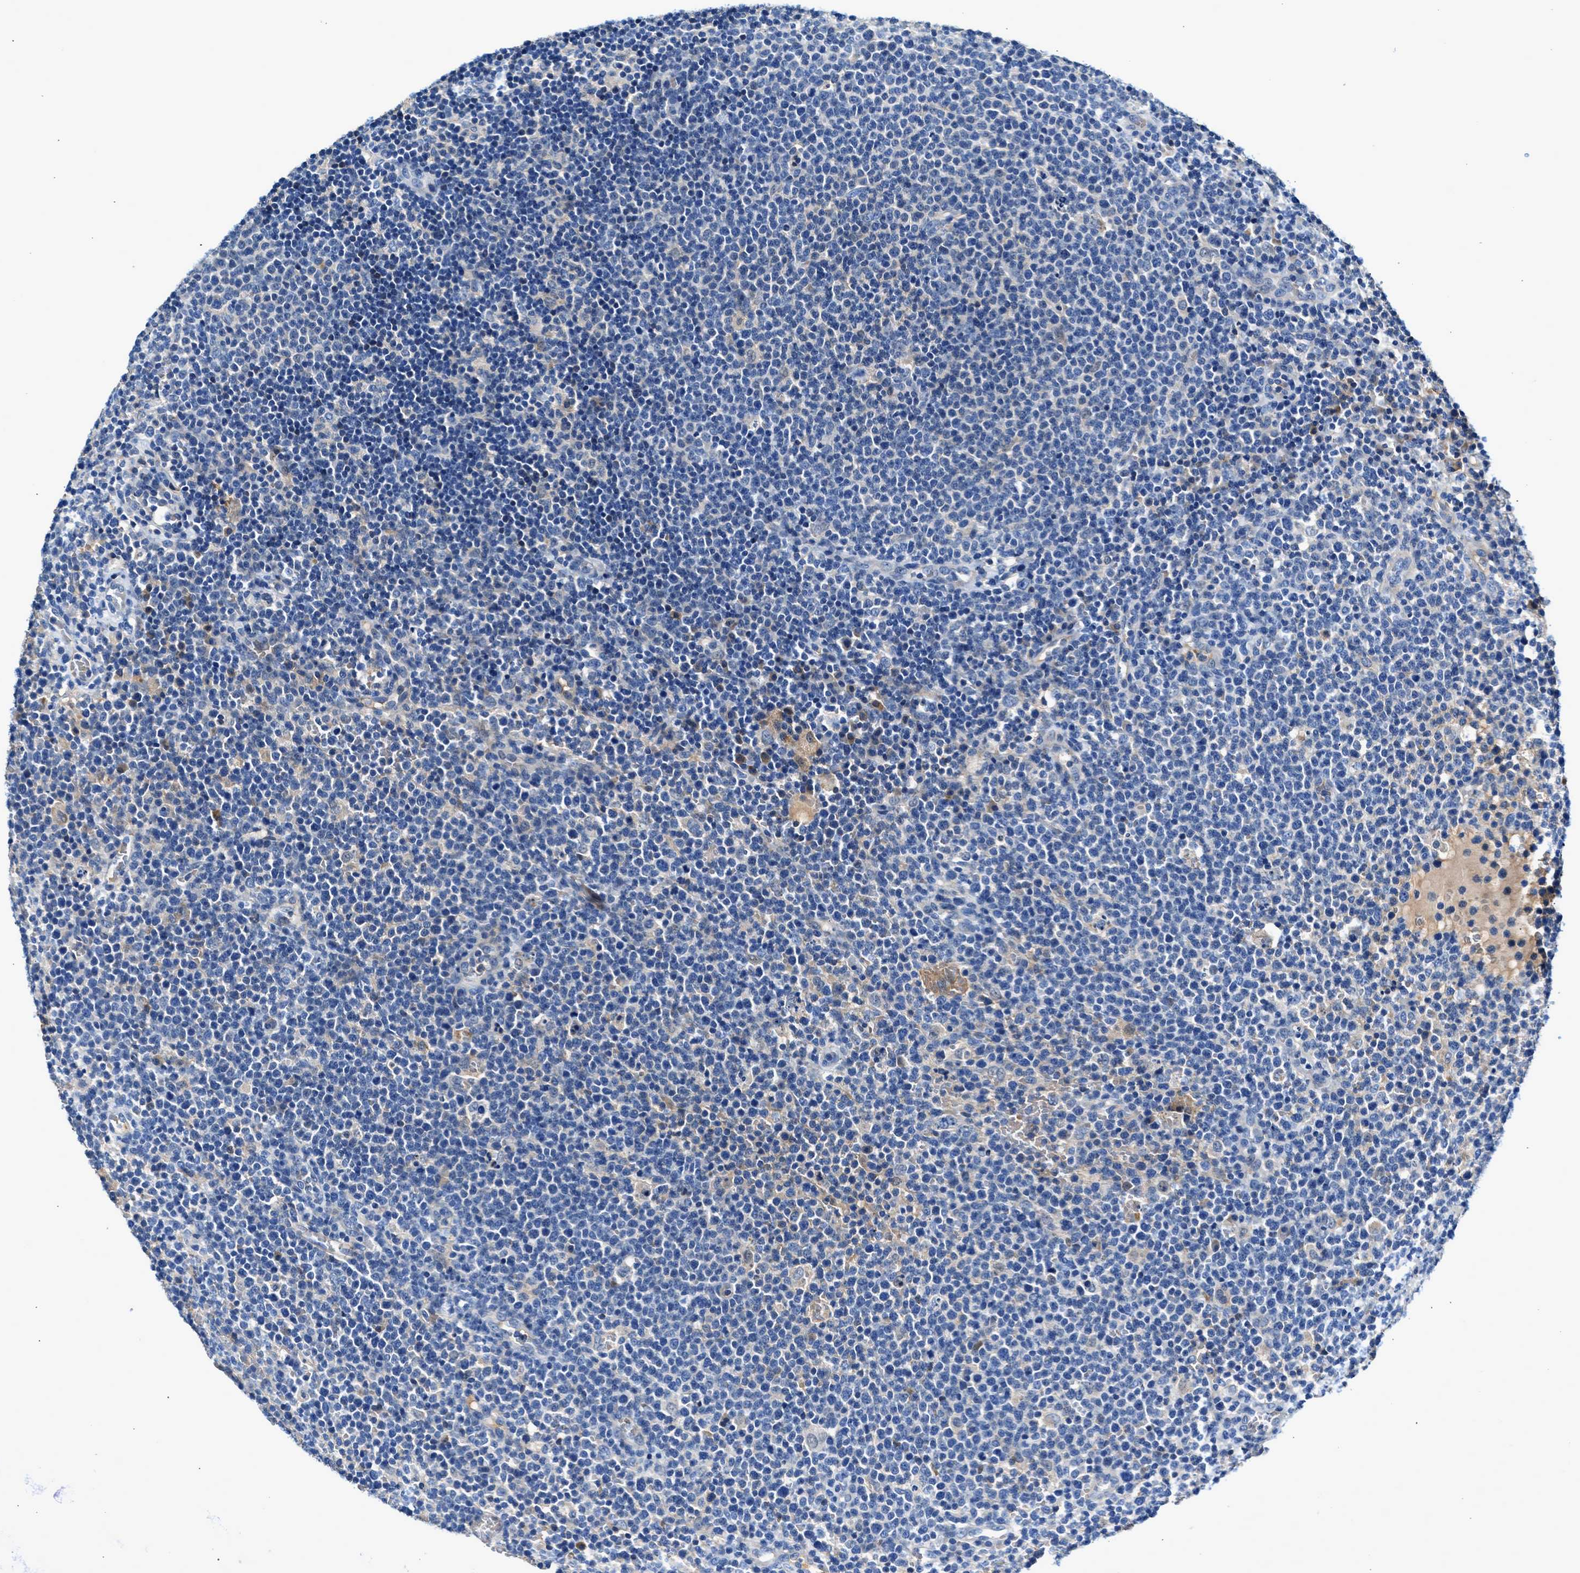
{"staining": {"intensity": "negative", "quantity": "none", "location": "none"}, "tissue": "lymphoma", "cell_type": "Tumor cells", "image_type": "cancer", "snomed": [{"axis": "morphology", "description": "Malignant lymphoma, non-Hodgkin's type, High grade"}, {"axis": "topography", "description": "Lymph node"}], "caption": "Protein analysis of lymphoma shows no significant expression in tumor cells. (Immunohistochemistry, brightfield microscopy, high magnification).", "gene": "RWDD2B", "patient": {"sex": "male", "age": 61}}